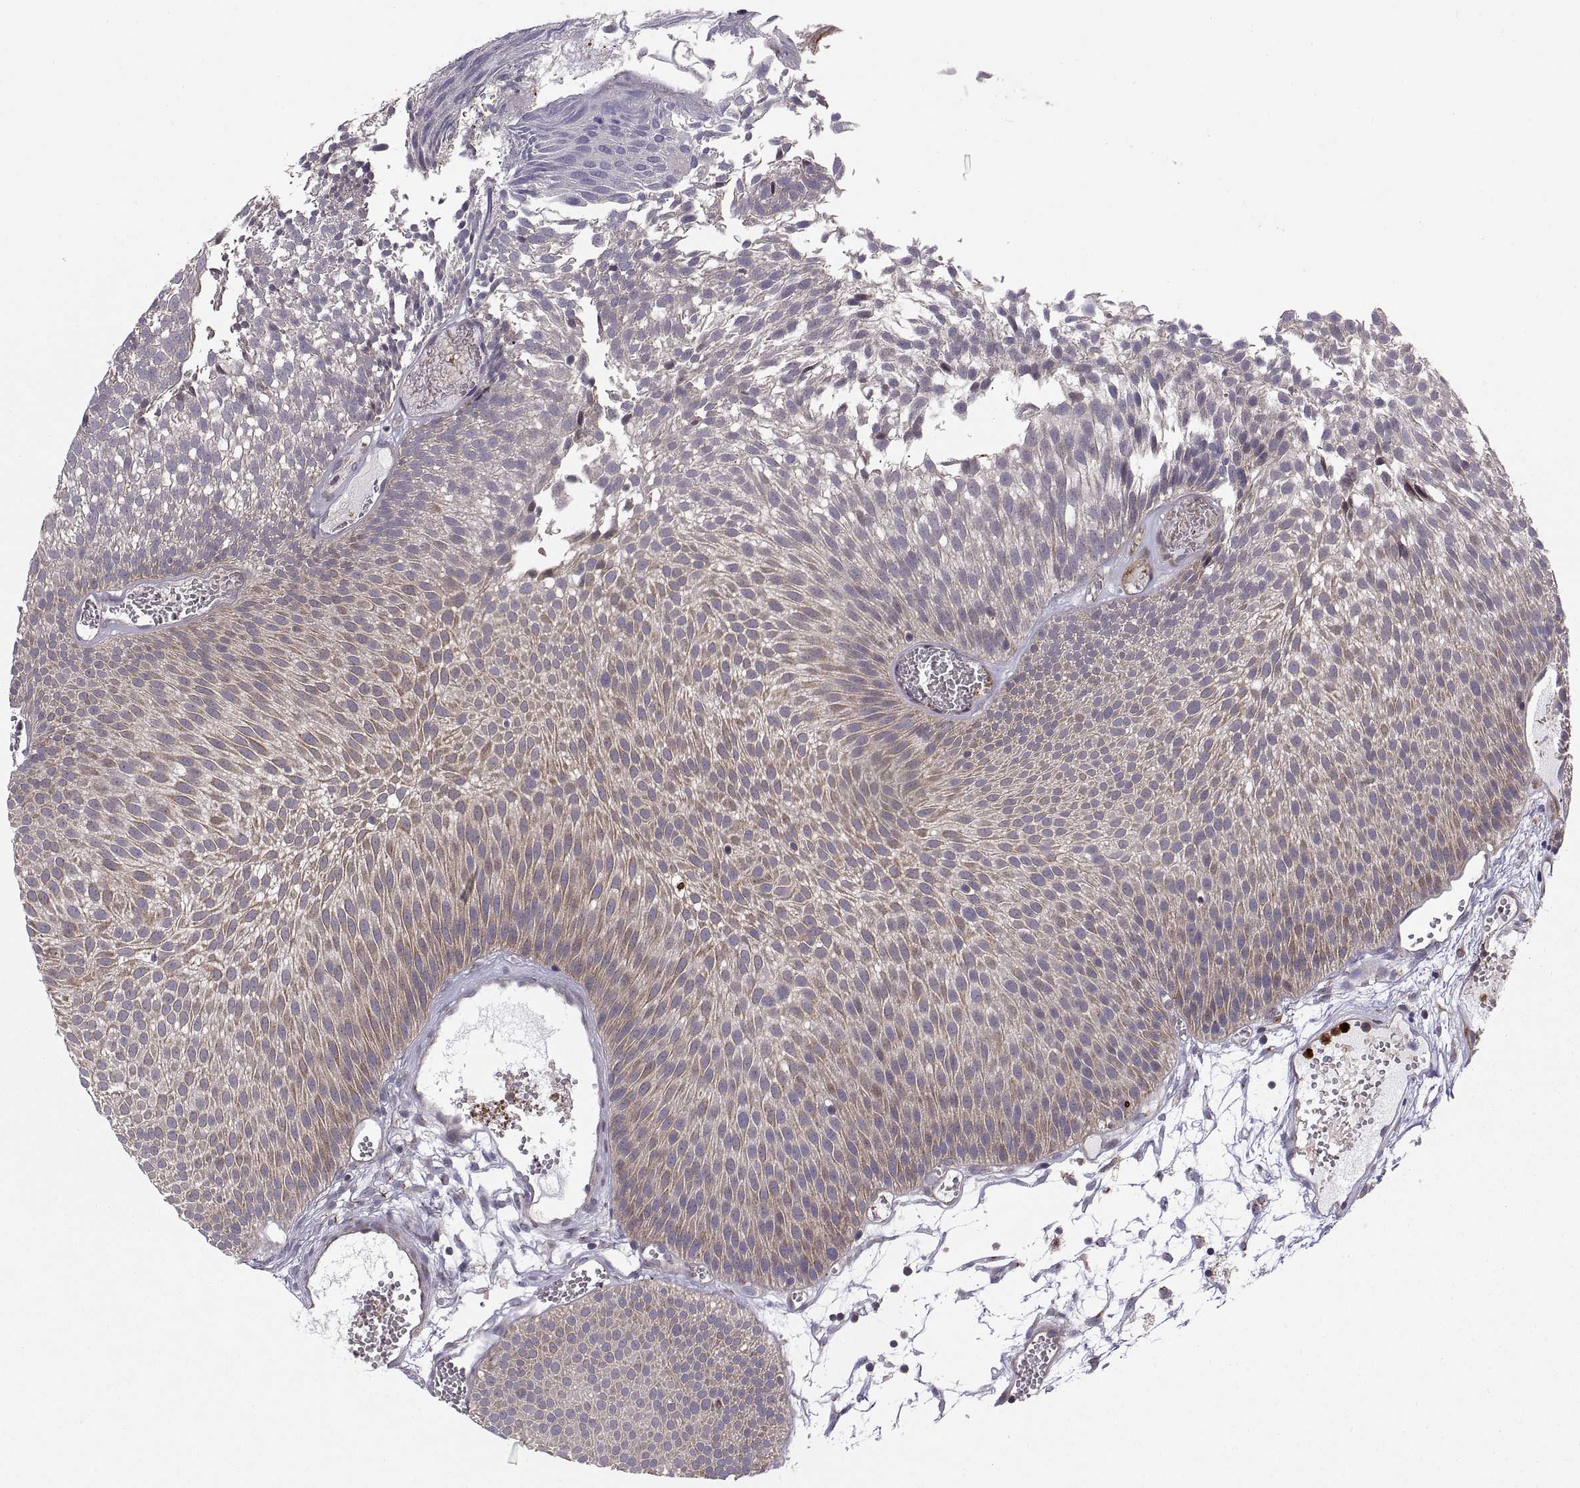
{"staining": {"intensity": "moderate", "quantity": "<25%", "location": "cytoplasmic/membranous"}, "tissue": "urothelial cancer", "cell_type": "Tumor cells", "image_type": "cancer", "snomed": [{"axis": "morphology", "description": "Urothelial carcinoma, Low grade"}, {"axis": "topography", "description": "Urinary bladder"}], "caption": "DAB immunohistochemical staining of human urothelial cancer exhibits moderate cytoplasmic/membranous protein staining in about <25% of tumor cells. (DAB = brown stain, brightfield microscopy at high magnification).", "gene": "TESC", "patient": {"sex": "male", "age": 52}}